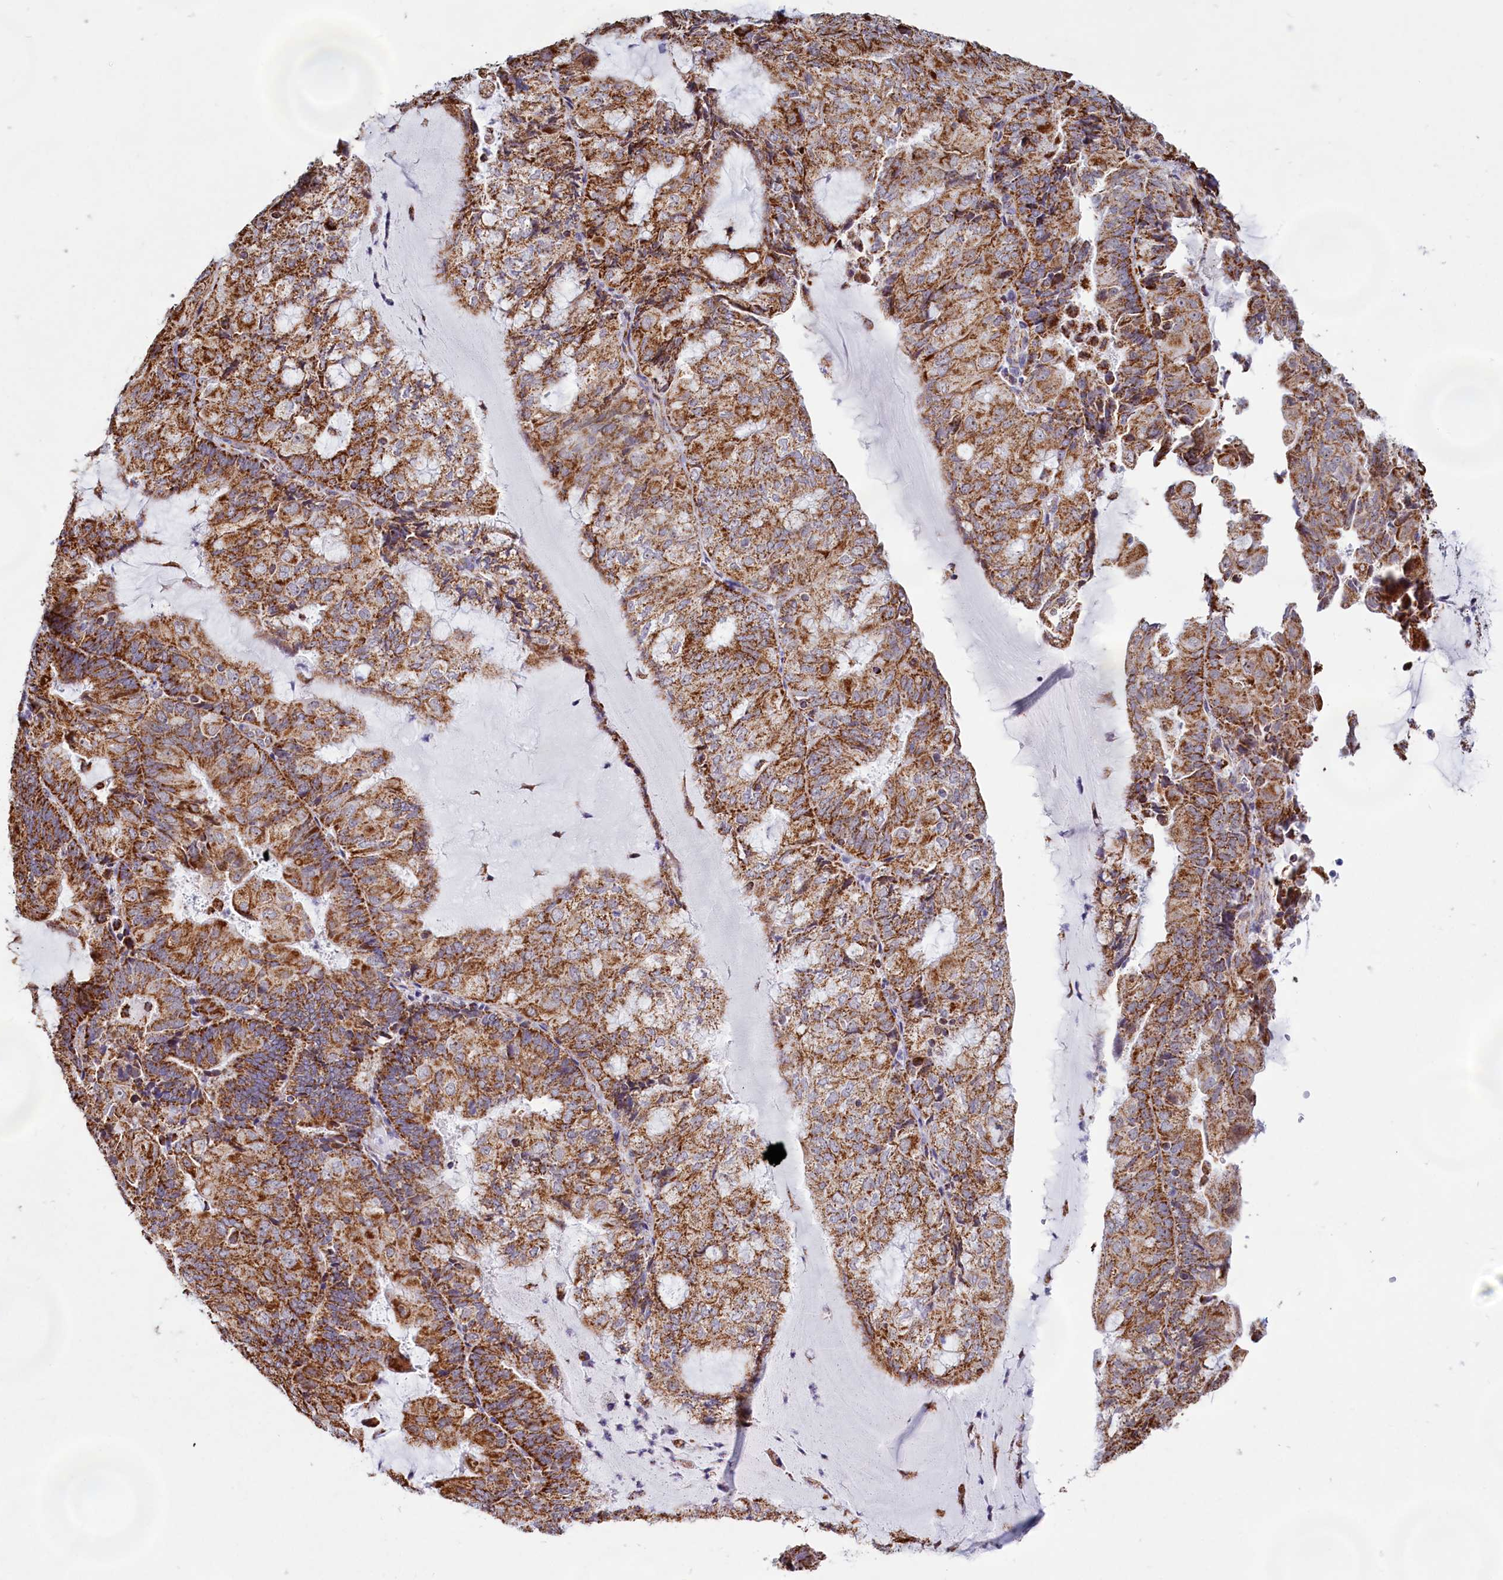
{"staining": {"intensity": "moderate", "quantity": ">75%", "location": "cytoplasmic/membranous"}, "tissue": "endometrial cancer", "cell_type": "Tumor cells", "image_type": "cancer", "snomed": [{"axis": "morphology", "description": "Adenocarcinoma, NOS"}, {"axis": "topography", "description": "Endometrium"}], "caption": "Adenocarcinoma (endometrial) stained with immunohistochemistry (IHC) displays moderate cytoplasmic/membranous expression in about >75% of tumor cells. (DAB IHC with brightfield microscopy, high magnification).", "gene": "C1D", "patient": {"sex": "female", "age": 81}}